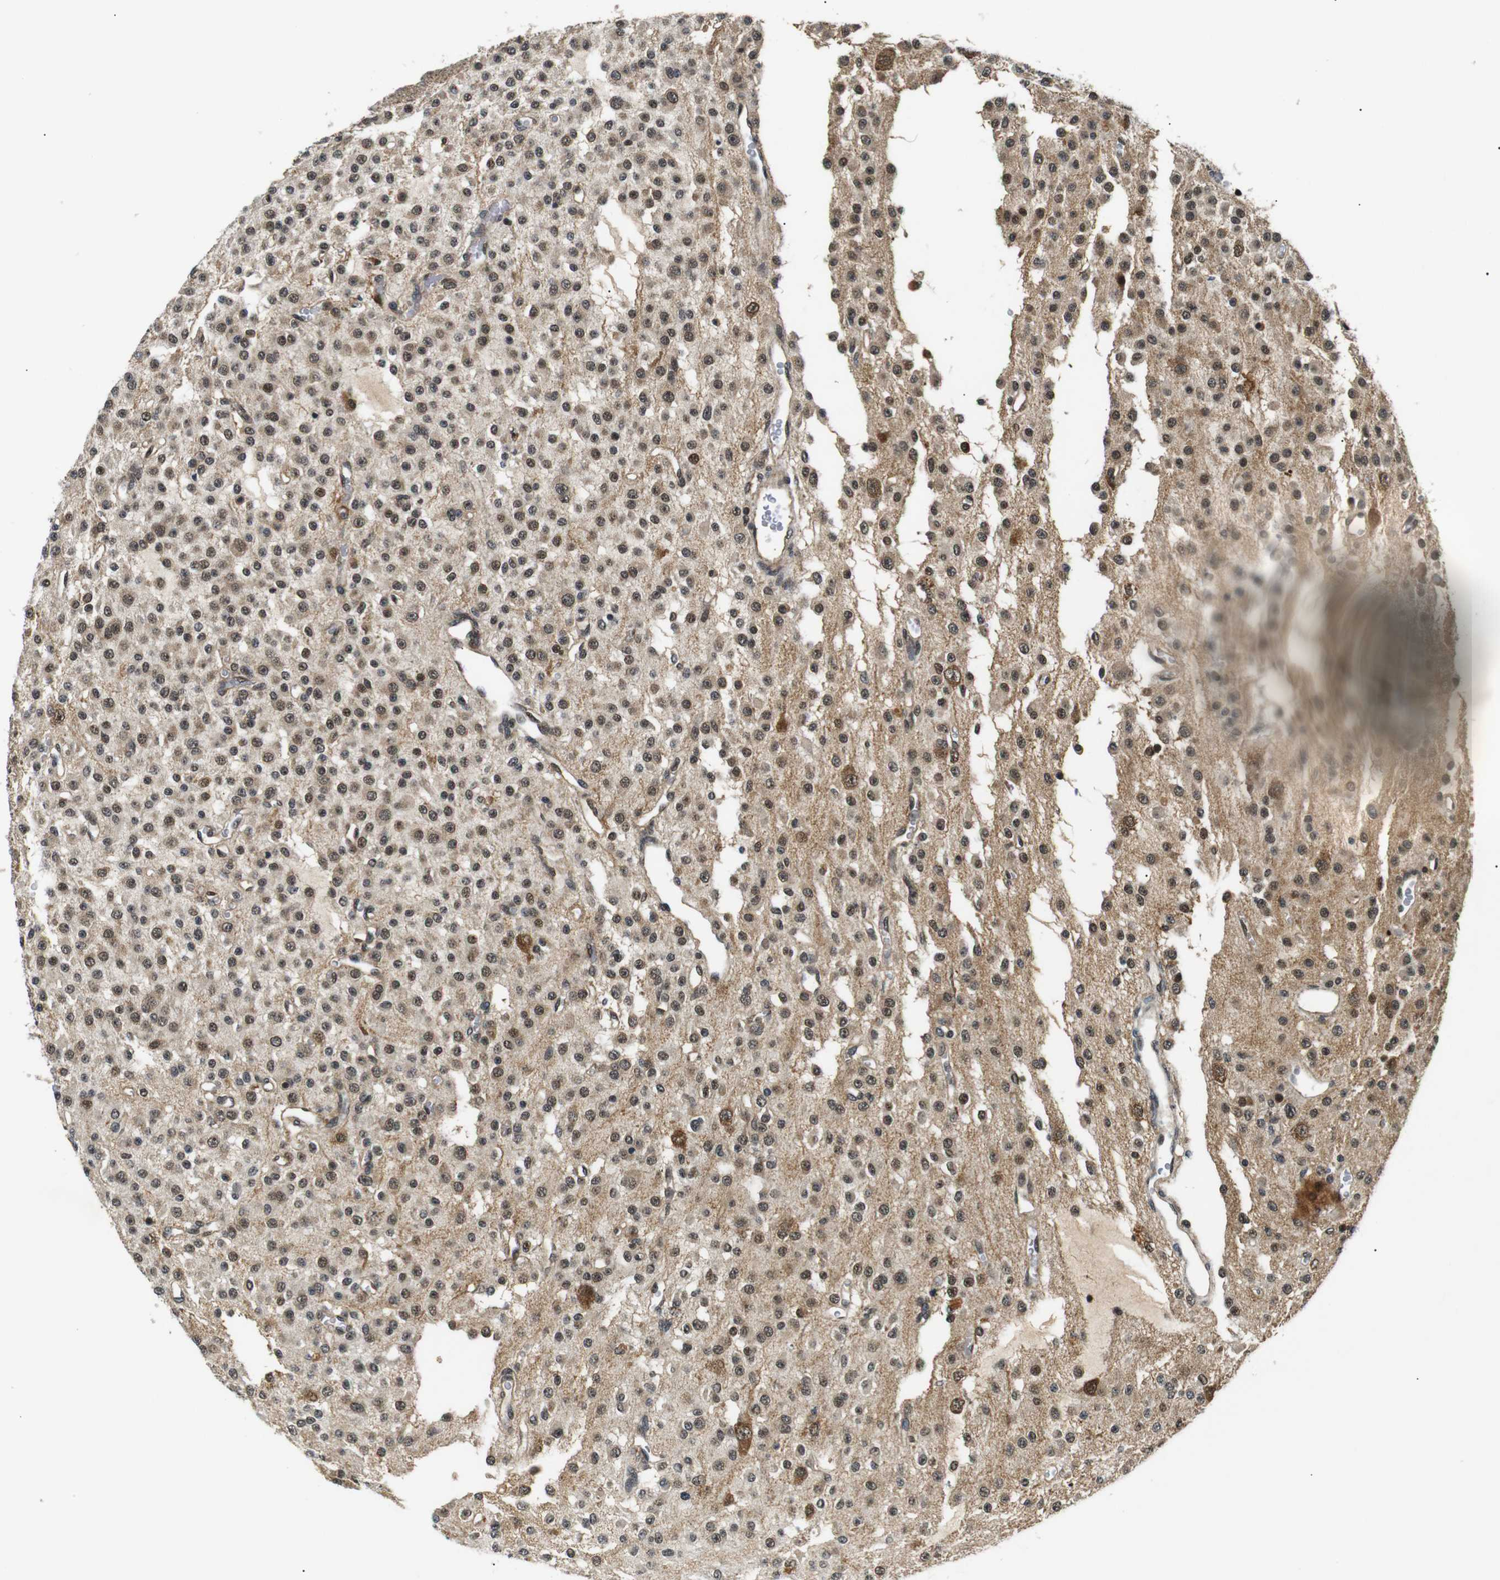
{"staining": {"intensity": "moderate", "quantity": ">75%", "location": "cytoplasmic/membranous,nuclear"}, "tissue": "glioma", "cell_type": "Tumor cells", "image_type": "cancer", "snomed": [{"axis": "morphology", "description": "Glioma, malignant, Low grade"}, {"axis": "topography", "description": "Brain"}], "caption": "A micrograph of low-grade glioma (malignant) stained for a protein demonstrates moderate cytoplasmic/membranous and nuclear brown staining in tumor cells.", "gene": "SKP1", "patient": {"sex": "male", "age": 38}}